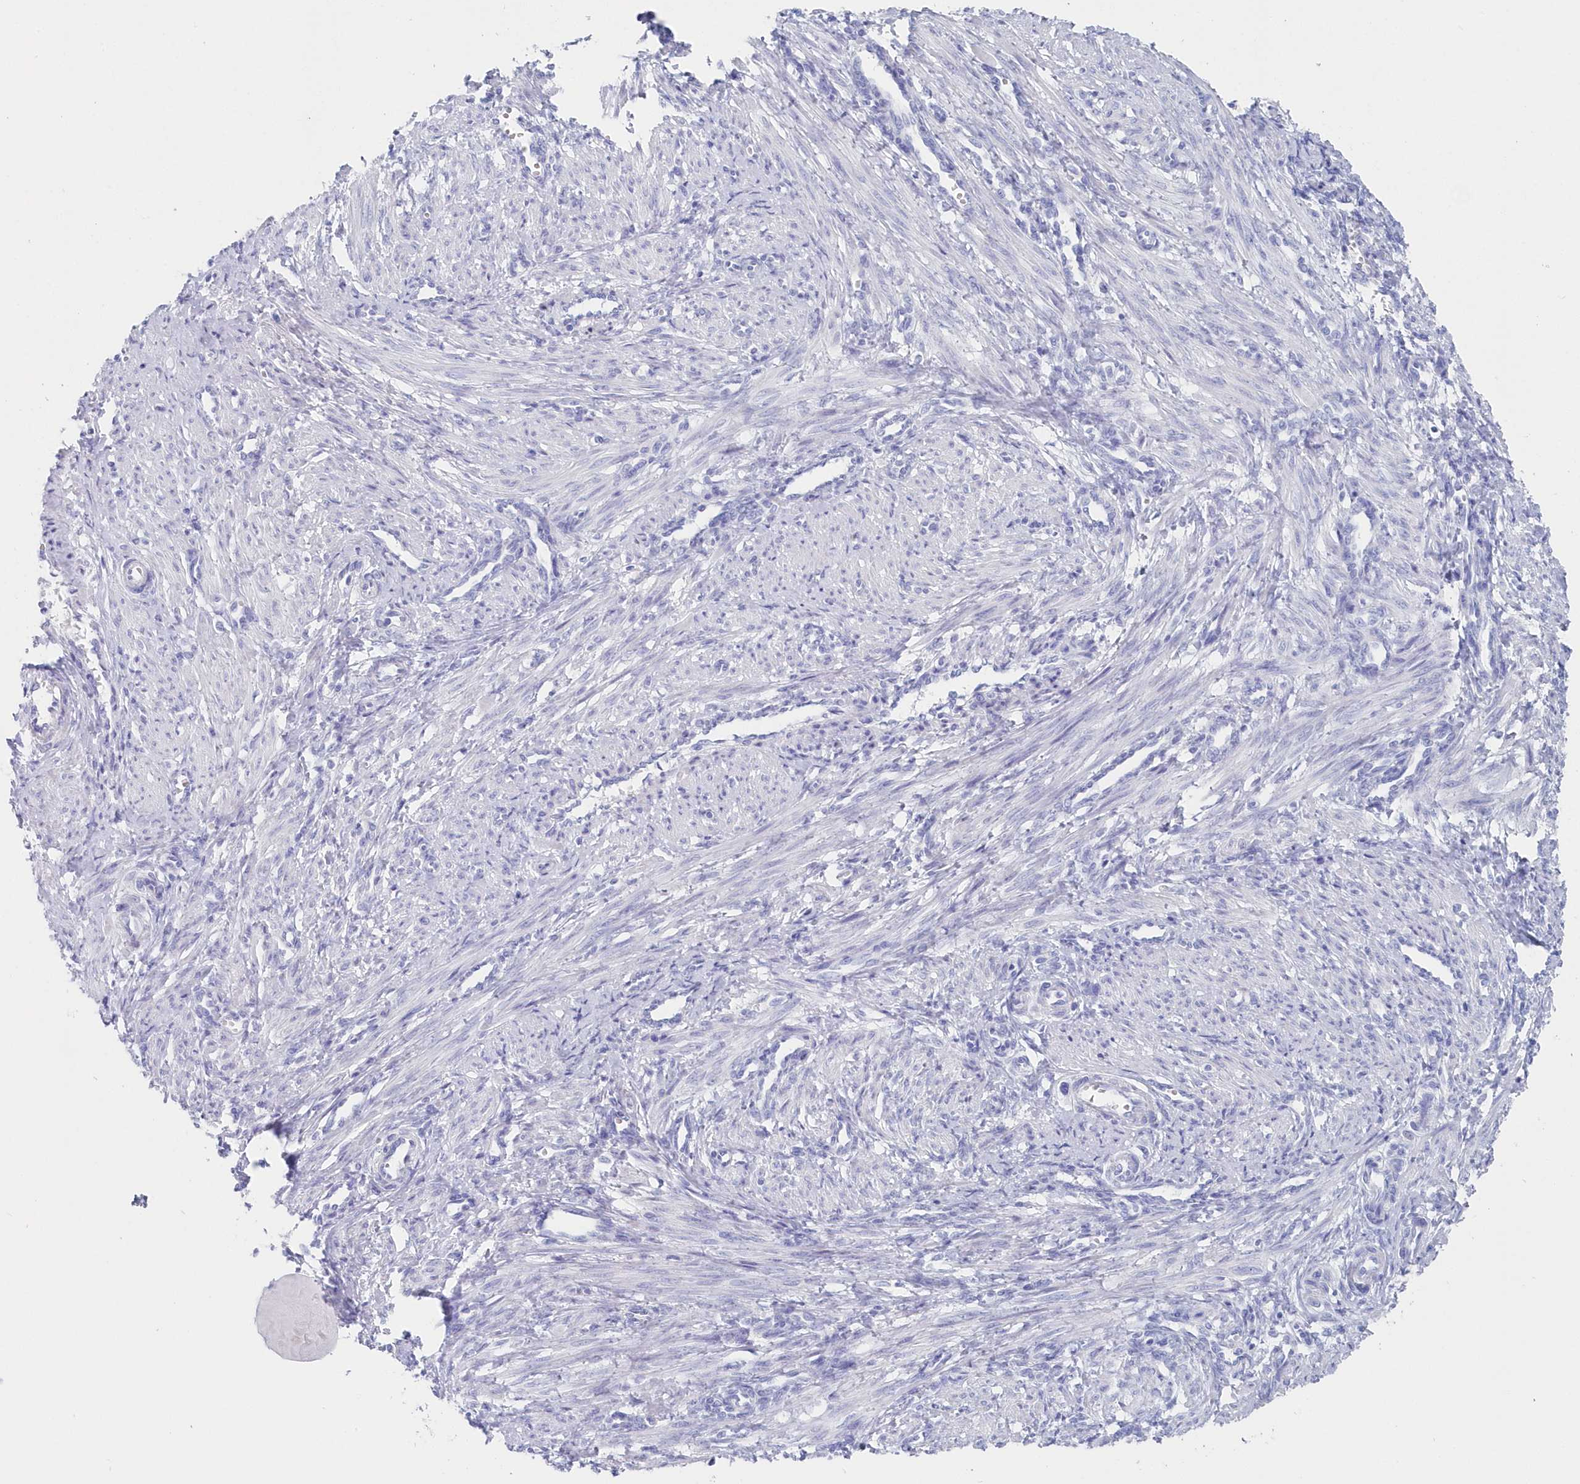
{"staining": {"intensity": "negative", "quantity": "none", "location": "none"}, "tissue": "smooth muscle", "cell_type": "Smooth muscle cells", "image_type": "normal", "snomed": [{"axis": "morphology", "description": "Normal tissue, NOS"}, {"axis": "topography", "description": "Endometrium"}], "caption": "Immunohistochemistry image of normal smooth muscle stained for a protein (brown), which displays no expression in smooth muscle cells.", "gene": "CSNK1G2", "patient": {"sex": "female", "age": 33}}